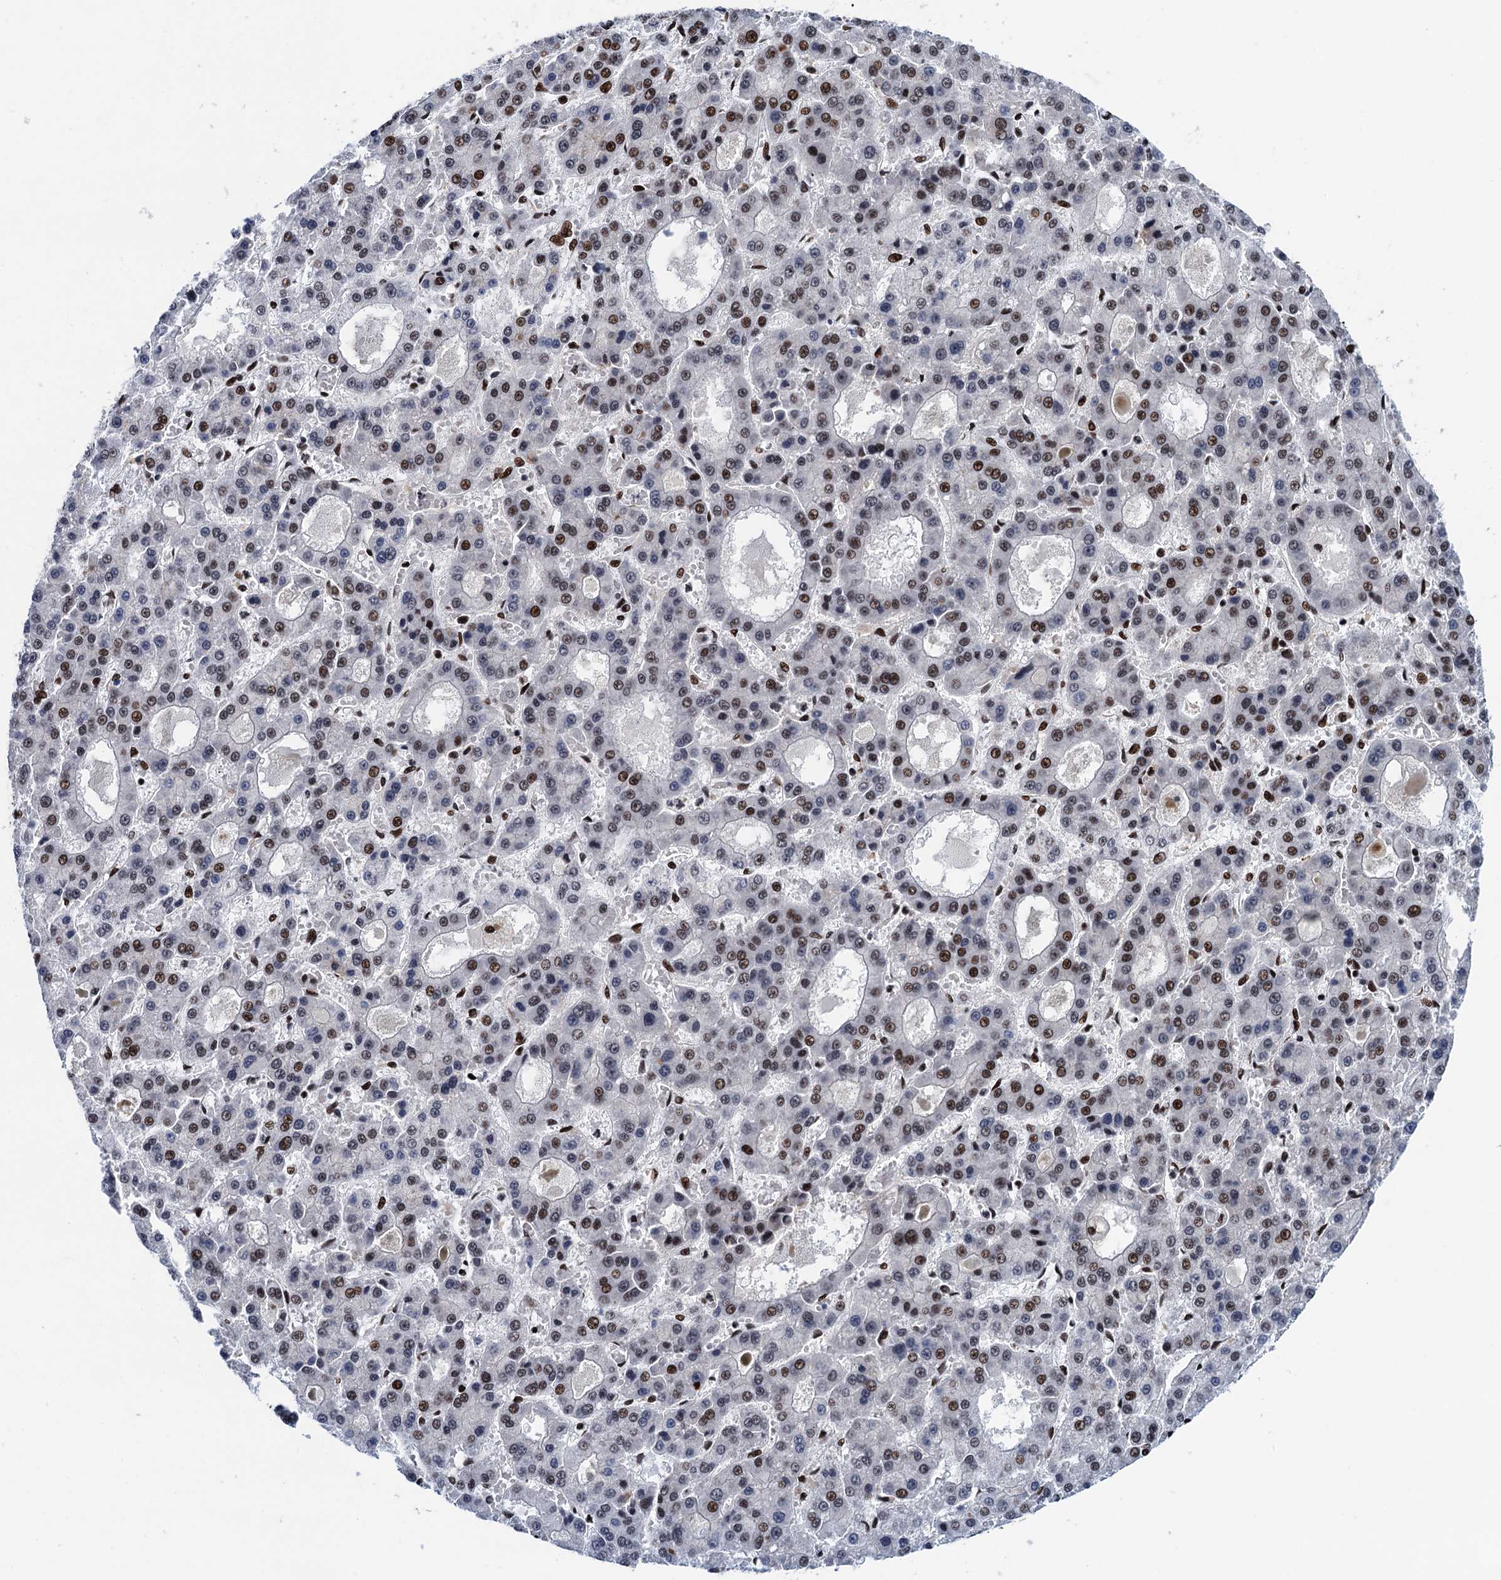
{"staining": {"intensity": "moderate", "quantity": "25%-75%", "location": "nuclear"}, "tissue": "liver cancer", "cell_type": "Tumor cells", "image_type": "cancer", "snomed": [{"axis": "morphology", "description": "Carcinoma, Hepatocellular, NOS"}, {"axis": "topography", "description": "Liver"}], "caption": "A high-resolution photomicrograph shows immunohistochemistry (IHC) staining of liver cancer (hepatocellular carcinoma), which displays moderate nuclear expression in approximately 25%-75% of tumor cells. The staining was performed using DAB (3,3'-diaminobenzidine), with brown indicating positive protein expression. Nuclei are stained blue with hematoxylin.", "gene": "PPP4R1", "patient": {"sex": "male", "age": 70}}